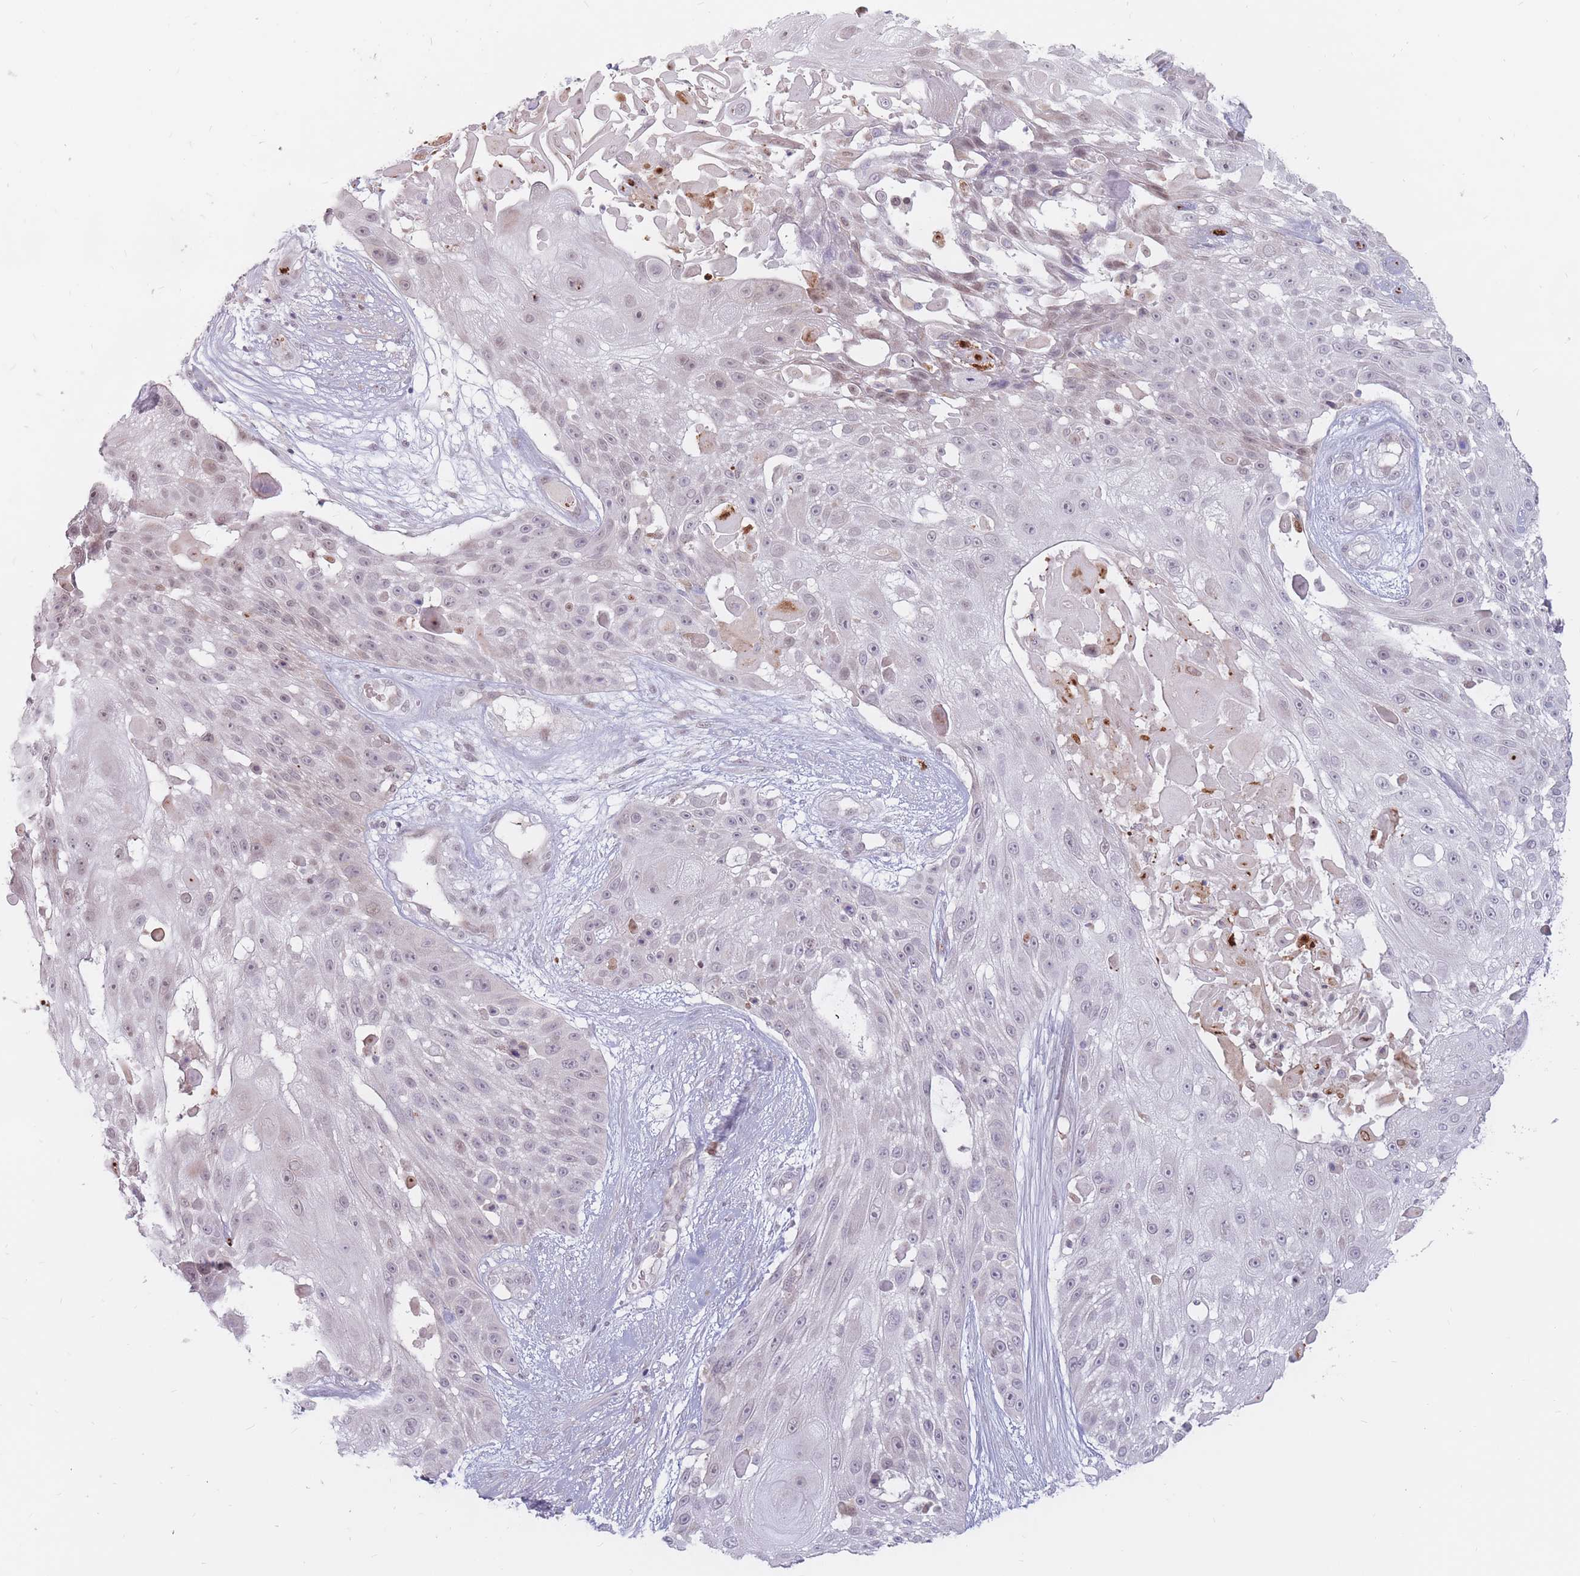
{"staining": {"intensity": "negative", "quantity": "none", "location": "none"}, "tissue": "skin cancer", "cell_type": "Tumor cells", "image_type": "cancer", "snomed": [{"axis": "morphology", "description": "Squamous cell carcinoma, NOS"}, {"axis": "topography", "description": "Skin"}], "caption": "An immunohistochemistry histopathology image of skin cancer is shown. There is no staining in tumor cells of skin cancer.", "gene": "PTGDR", "patient": {"sex": "female", "age": 86}}